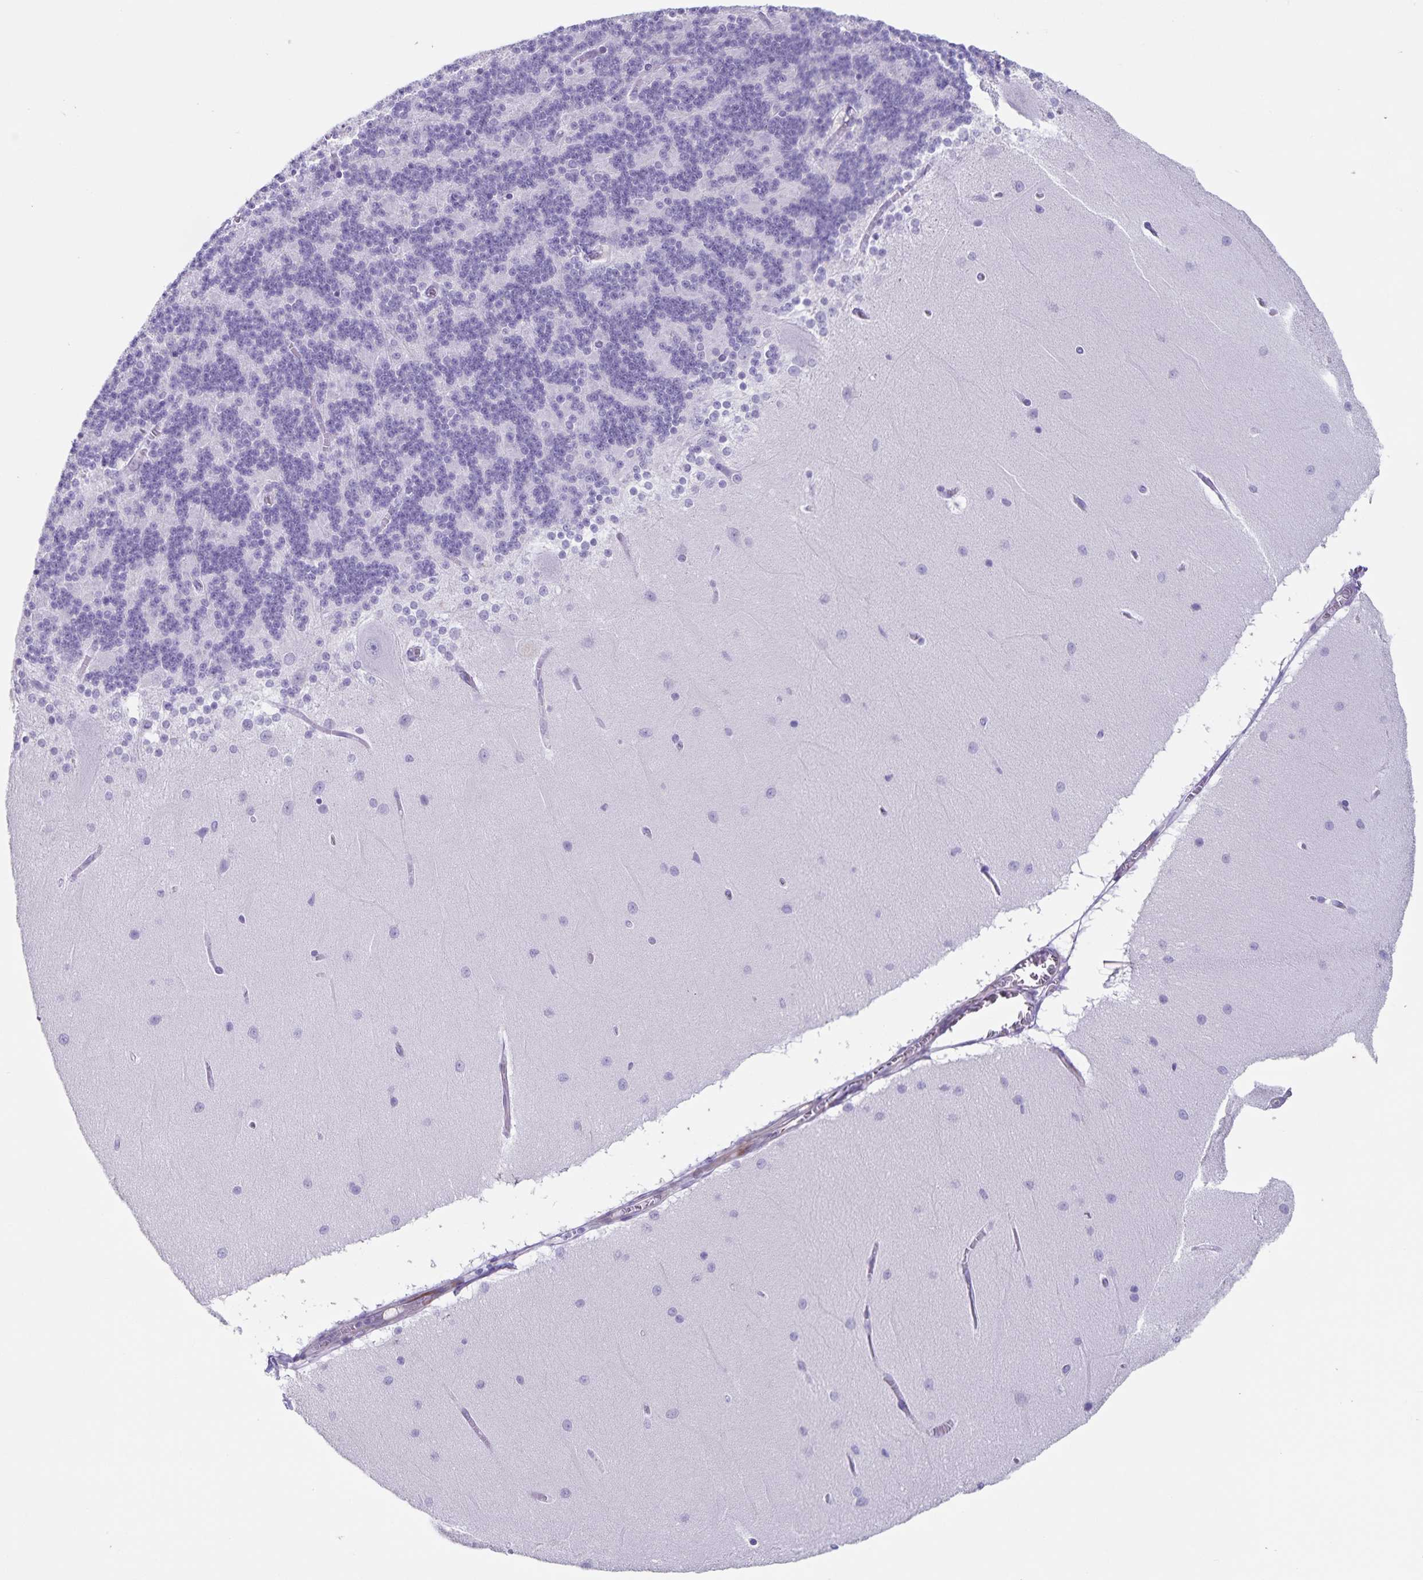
{"staining": {"intensity": "negative", "quantity": "none", "location": "none"}, "tissue": "cerebellum", "cell_type": "Cells in granular layer", "image_type": "normal", "snomed": [{"axis": "morphology", "description": "Normal tissue, NOS"}, {"axis": "topography", "description": "Cerebellum"}], "caption": "High power microscopy histopathology image of an immunohistochemistry (IHC) photomicrograph of unremarkable cerebellum, revealing no significant staining in cells in granular layer.", "gene": "C11orf42", "patient": {"sex": "female", "age": 54}}